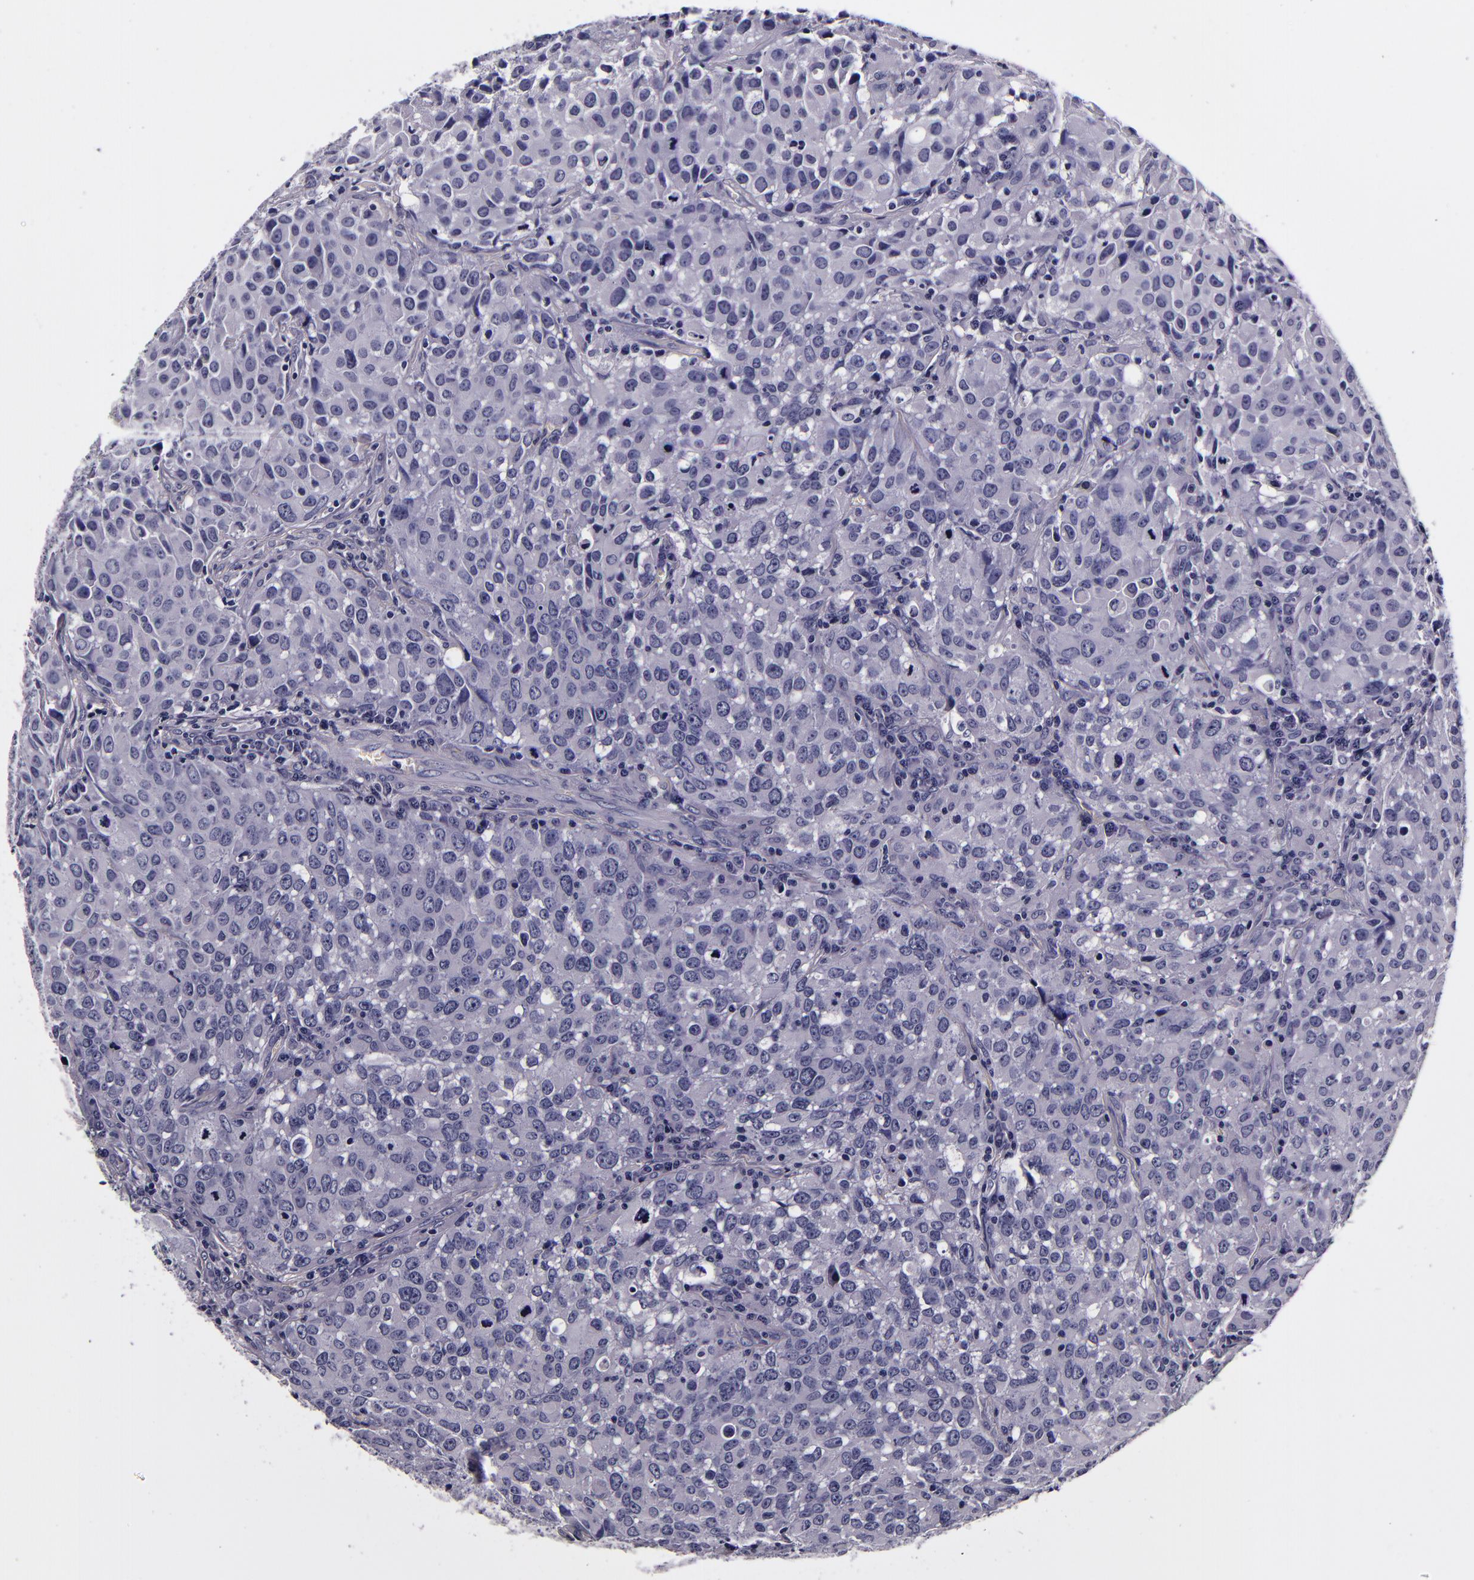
{"staining": {"intensity": "negative", "quantity": "none", "location": "none"}, "tissue": "urothelial cancer", "cell_type": "Tumor cells", "image_type": "cancer", "snomed": [{"axis": "morphology", "description": "Urothelial carcinoma, High grade"}, {"axis": "topography", "description": "Urinary bladder"}], "caption": "This is a image of IHC staining of high-grade urothelial carcinoma, which shows no staining in tumor cells.", "gene": "FBN1", "patient": {"sex": "female", "age": 75}}